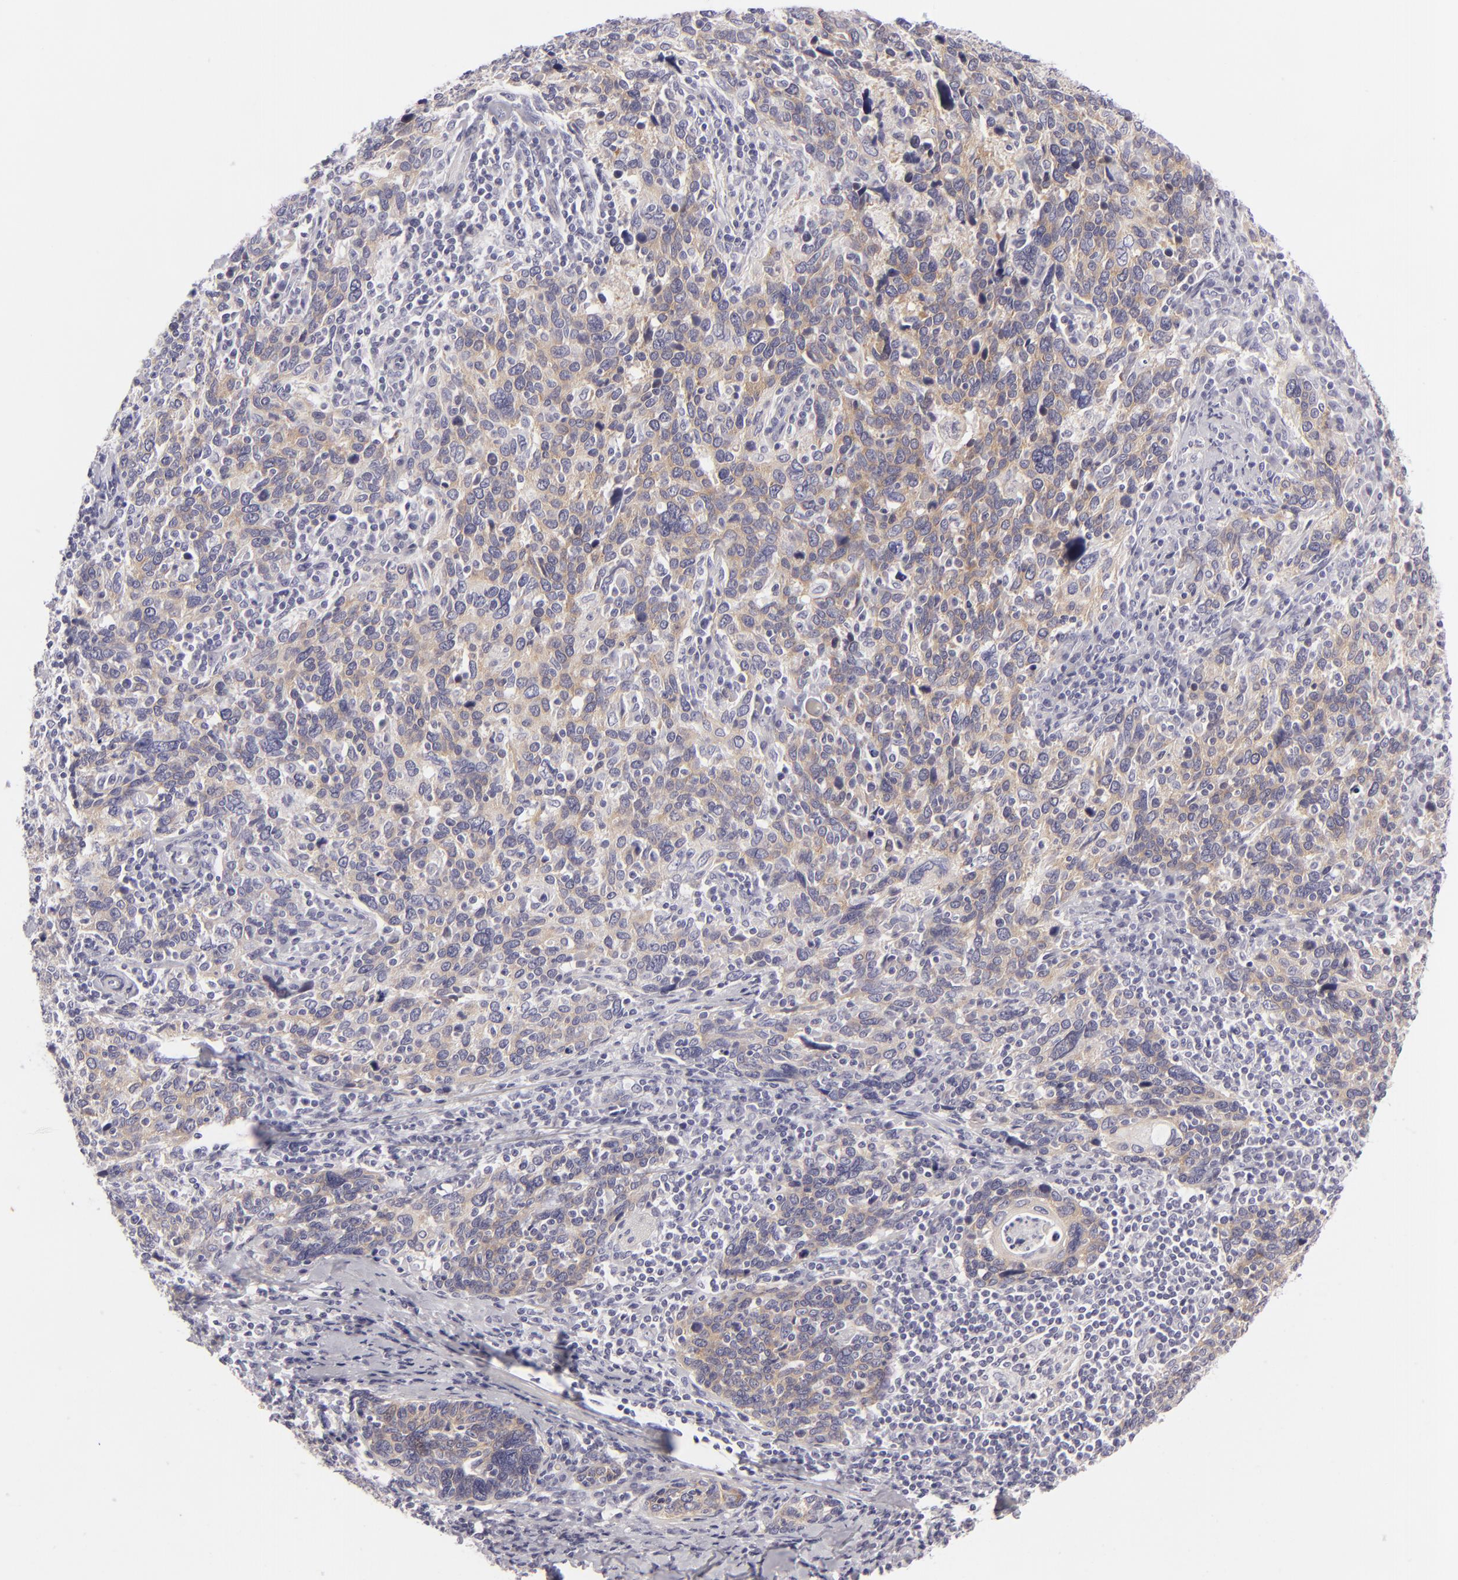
{"staining": {"intensity": "weak", "quantity": "25%-75%", "location": "cytoplasmic/membranous"}, "tissue": "cervical cancer", "cell_type": "Tumor cells", "image_type": "cancer", "snomed": [{"axis": "morphology", "description": "Squamous cell carcinoma, NOS"}, {"axis": "topography", "description": "Cervix"}], "caption": "A micrograph showing weak cytoplasmic/membranous staining in about 25%-75% of tumor cells in cervical cancer, as visualized by brown immunohistochemical staining.", "gene": "DLG4", "patient": {"sex": "female", "age": 41}}